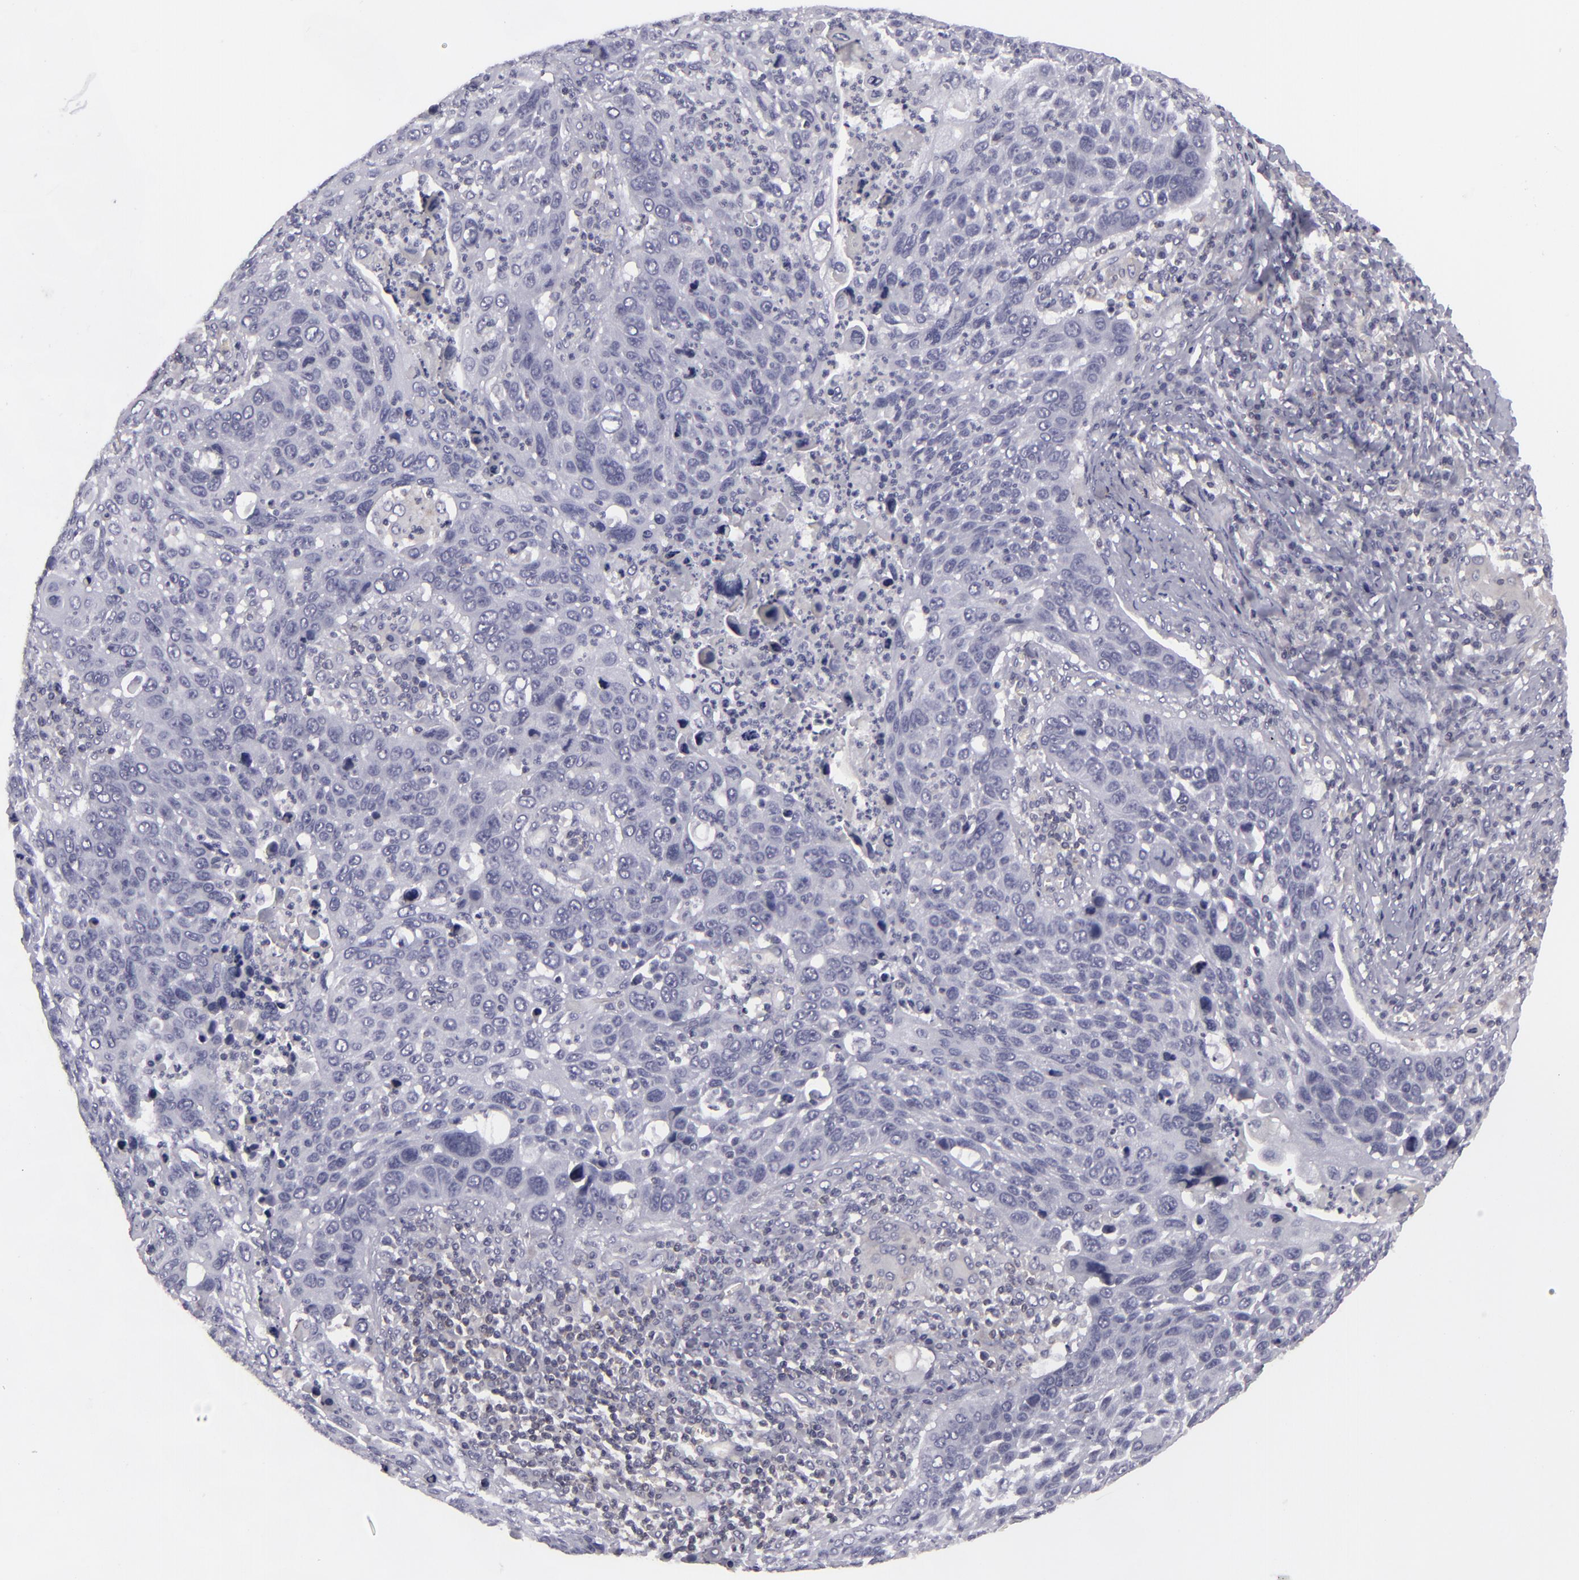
{"staining": {"intensity": "negative", "quantity": "none", "location": "none"}, "tissue": "lung cancer", "cell_type": "Tumor cells", "image_type": "cancer", "snomed": [{"axis": "morphology", "description": "Squamous cell carcinoma, NOS"}, {"axis": "topography", "description": "Lung"}], "caption": "Tumor cells show no significant positivity in lung cancer.", "gene": "KCNAB2", "patient": {"sex": "male", "age": 68}}